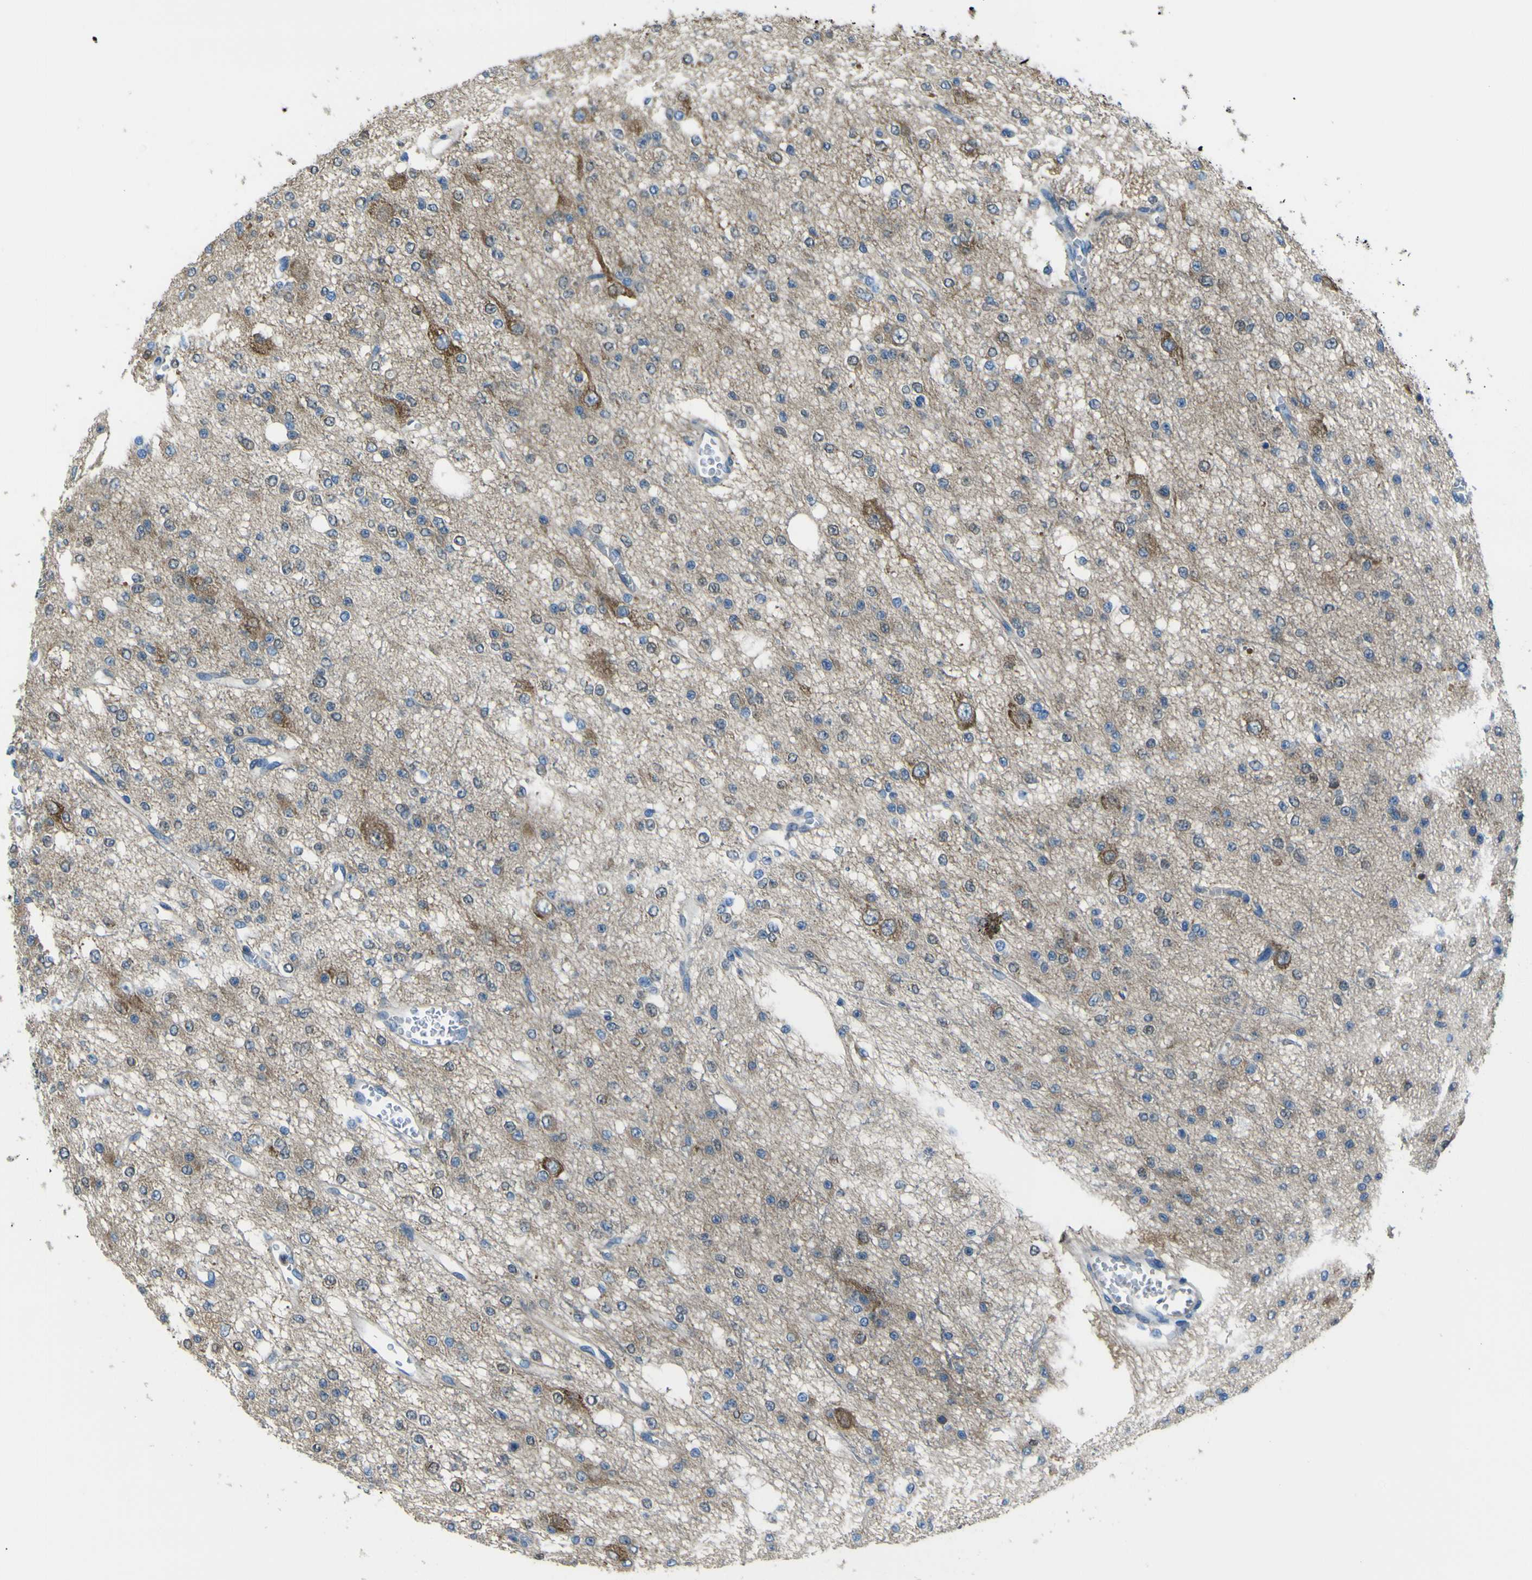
{"staining": {"intensity": "negative", "quantity": "none", "location": "none"}, "tissue": "glioma", "cell_type": "Tumor cells", "image_type": "cancer", "snomed": [{"axis": "morphology", "description": "Glioma, malignant, Low grade"}, {"axis": "topography", "description": "Brain"}], "caption": "This histopathology image is of malignant low-grade glioma stained with immunohistochemistry (IHC) to label a protein in brown with the nuclei are counter-stained blue. There is no expression in tumor cells.", "gene": "STIM1", "patient": {"sex": "male", "age": 38}}